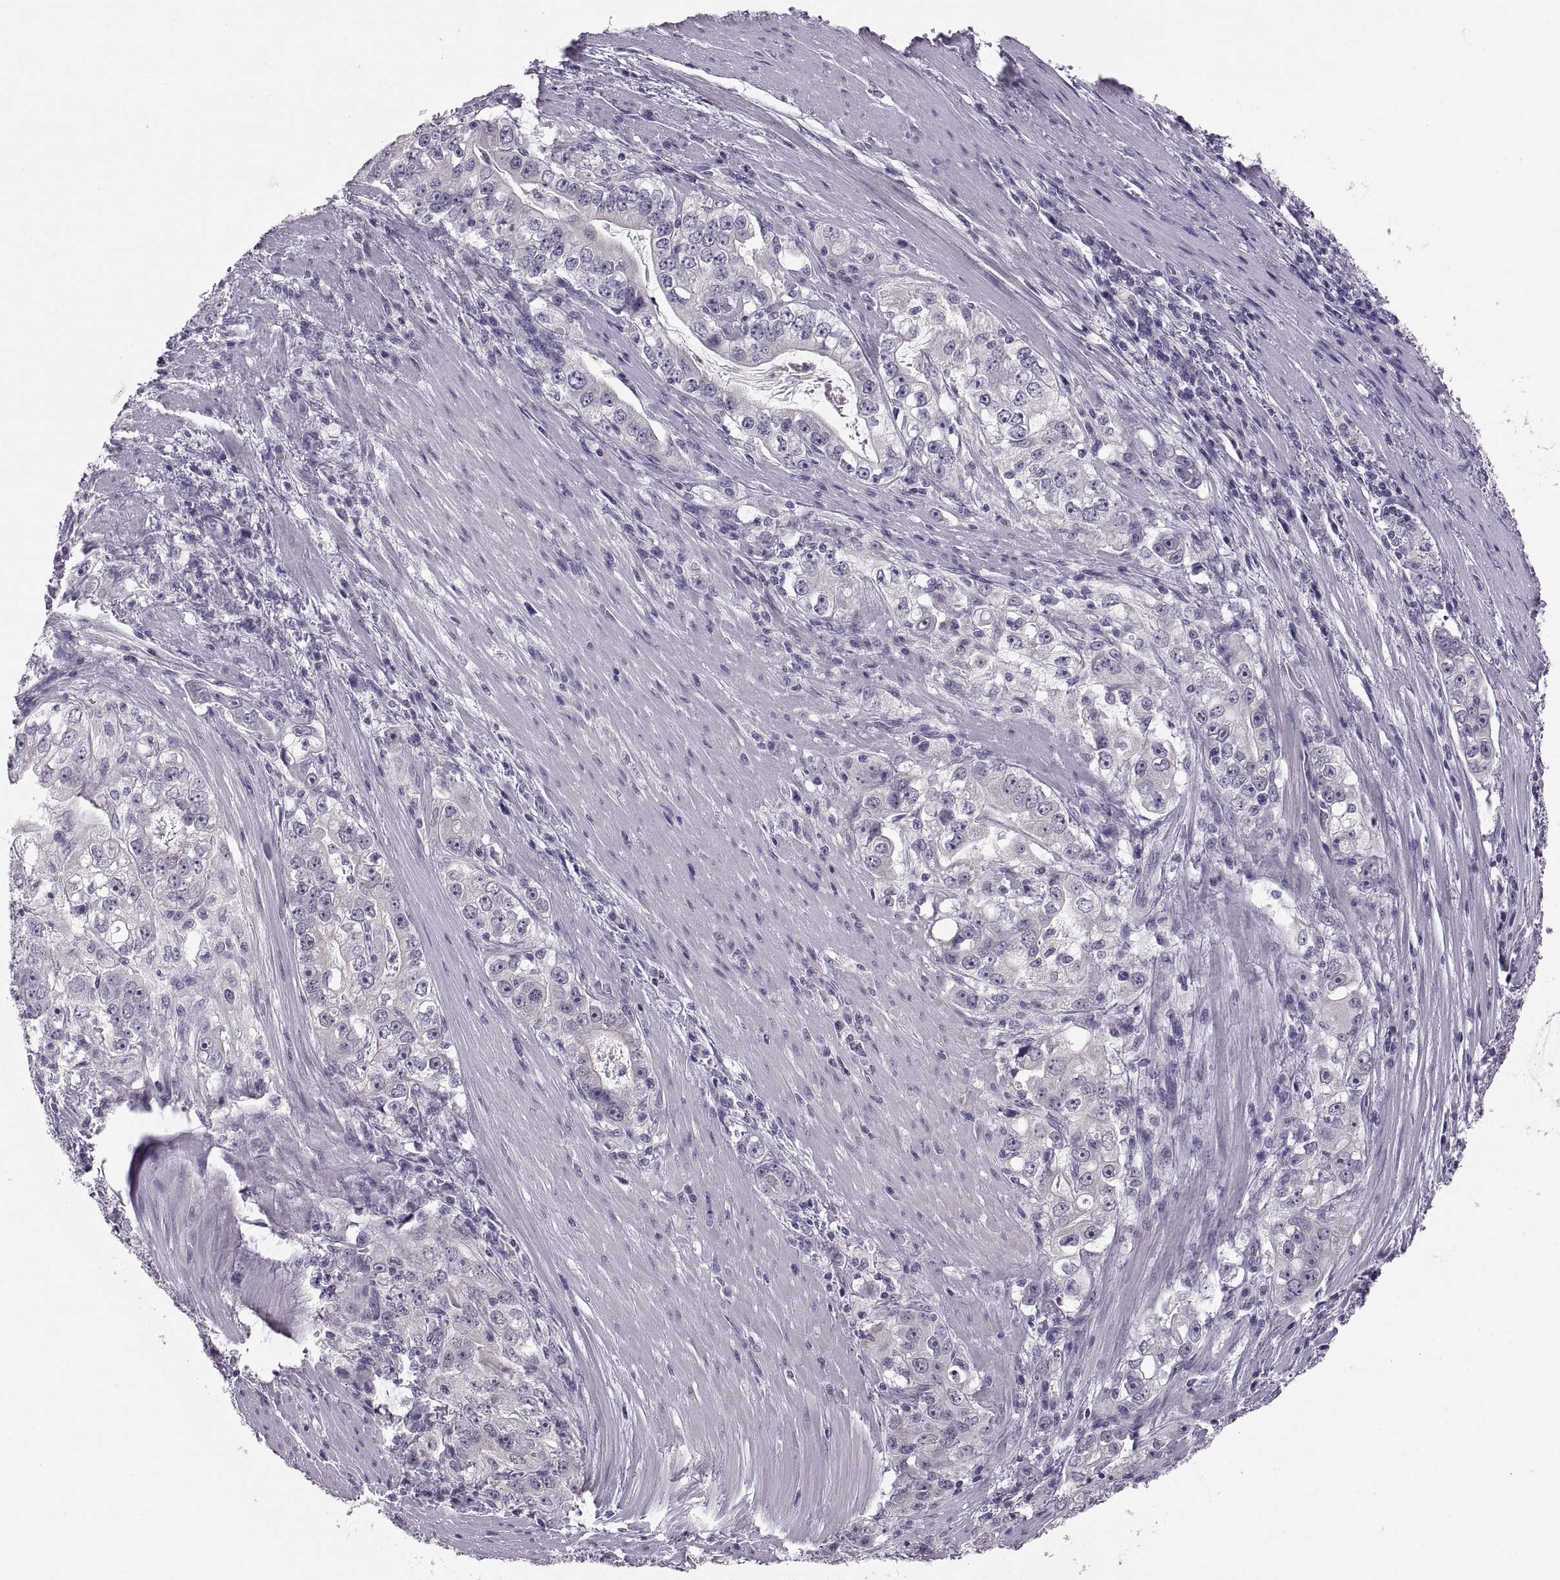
{"staining": {"intensity": "negative", "quantity": "none", "location": "none"}, "tissue": "stomach cancer", "cell_type": "Tumor cells", "image_type": "cancer", "snomed": [{"axis": "morphology", "description": "Adenocarcinoma, NOS"}, {"axis": "topography", "description": "Stomach, lower"}], "caption": "Tumor cells are negative for protein expression in human stomach adenocarcinoma.", "gene": "ADH6", "patient": {"sex": "female", "age": 72}}